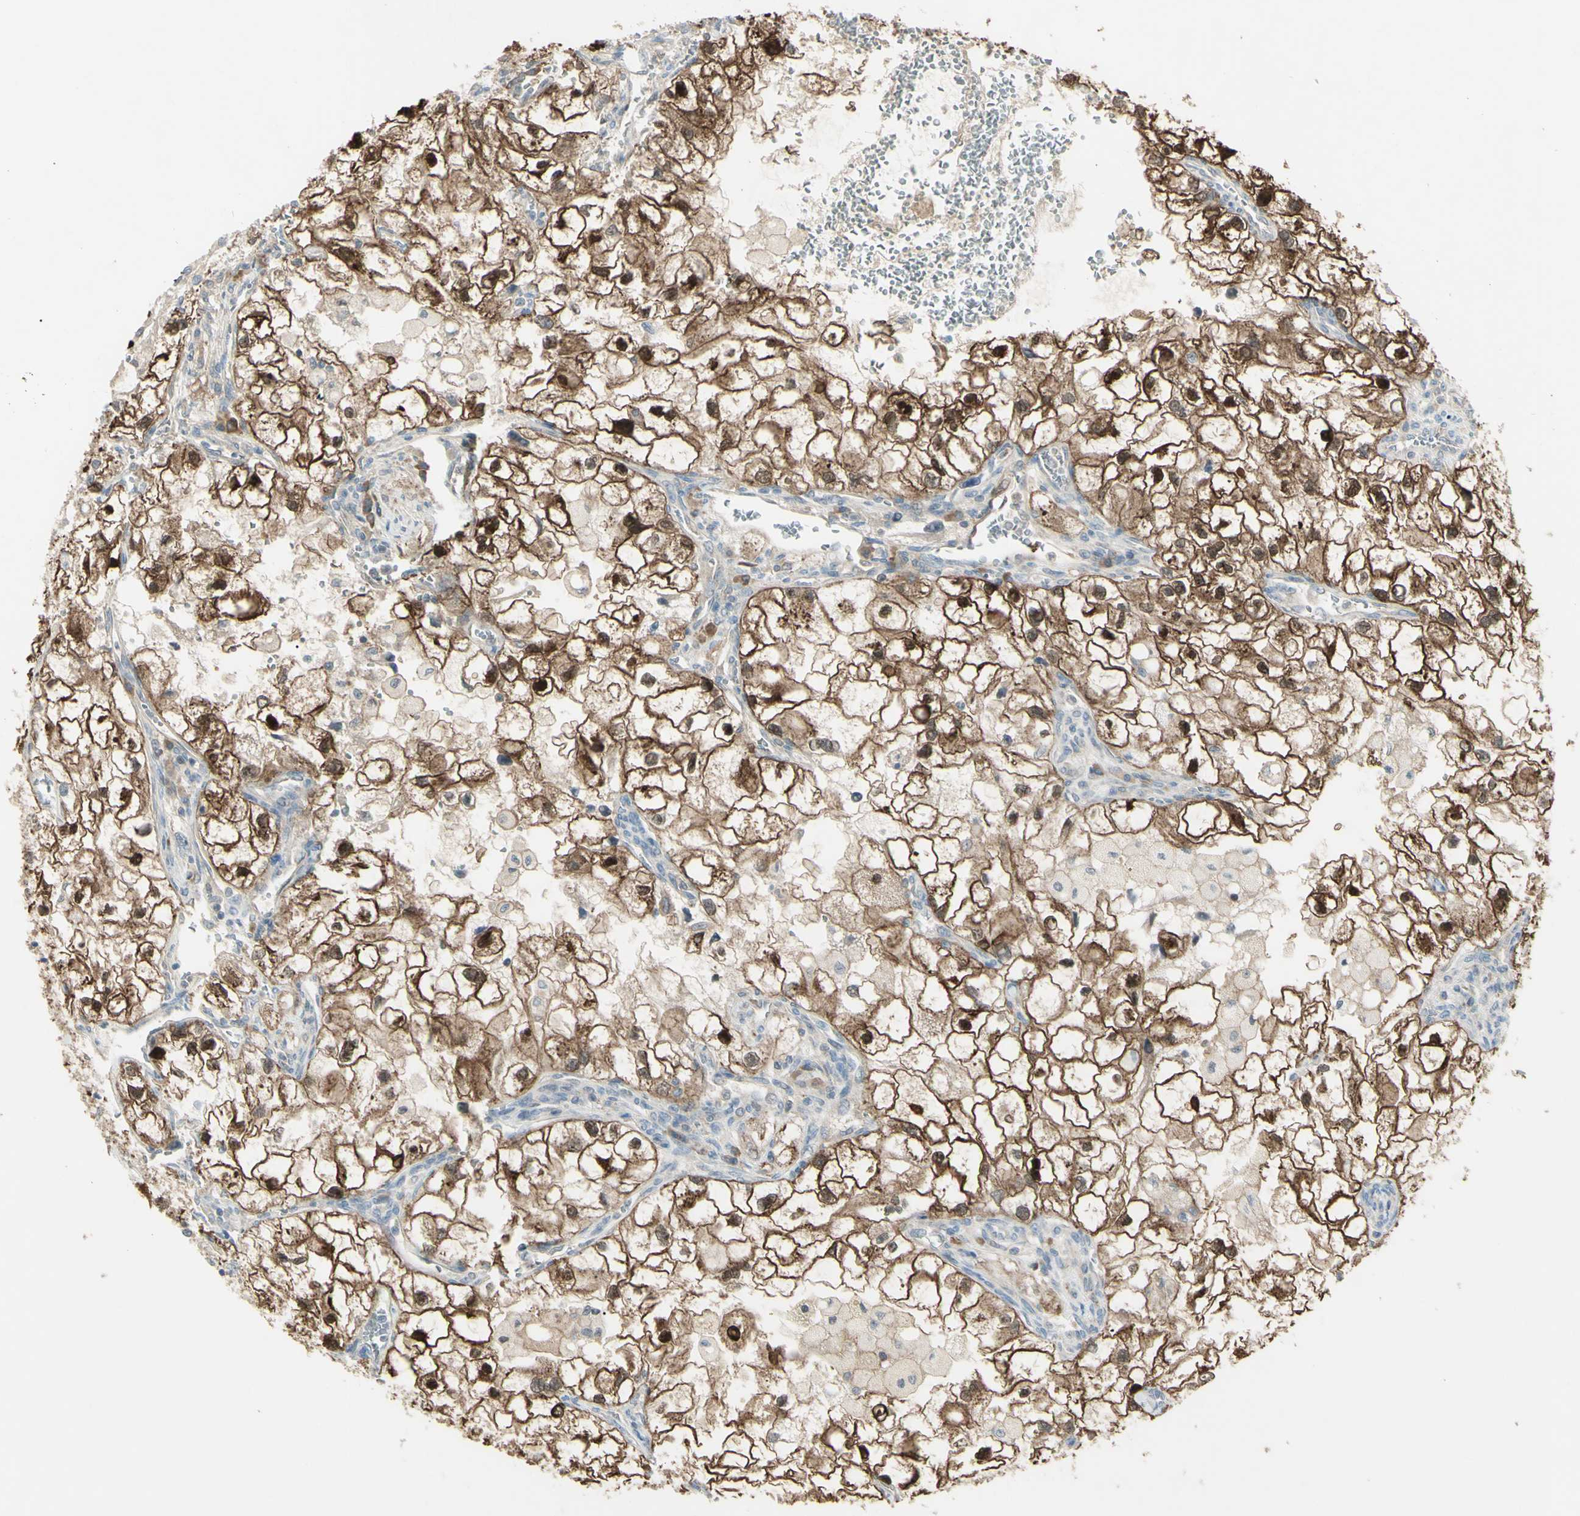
{"staining": {"intensity": "strong", "quantity": ">75%", "location": "cytoplasmic/membranous,nuclear"}, "tissue": "renal cancer", "cell_type": "Tumor cells", "image_type": "cancer", "snomed": [{"axis": "morphology", "description": "Adenocarcinoma, NOS"}, {"axis": "topography", "description": "Kidney"}], "caption": "IHC histopathology image of renal cancer (adenocarcinoma) stained for a protein (brown), which exhibits high levels of strong cytoplasmic/membranous and nuclear staining in about >75% of tumor cells.", "gene": "C1orf159", "patient": {"sex": "female", "age": 70}}